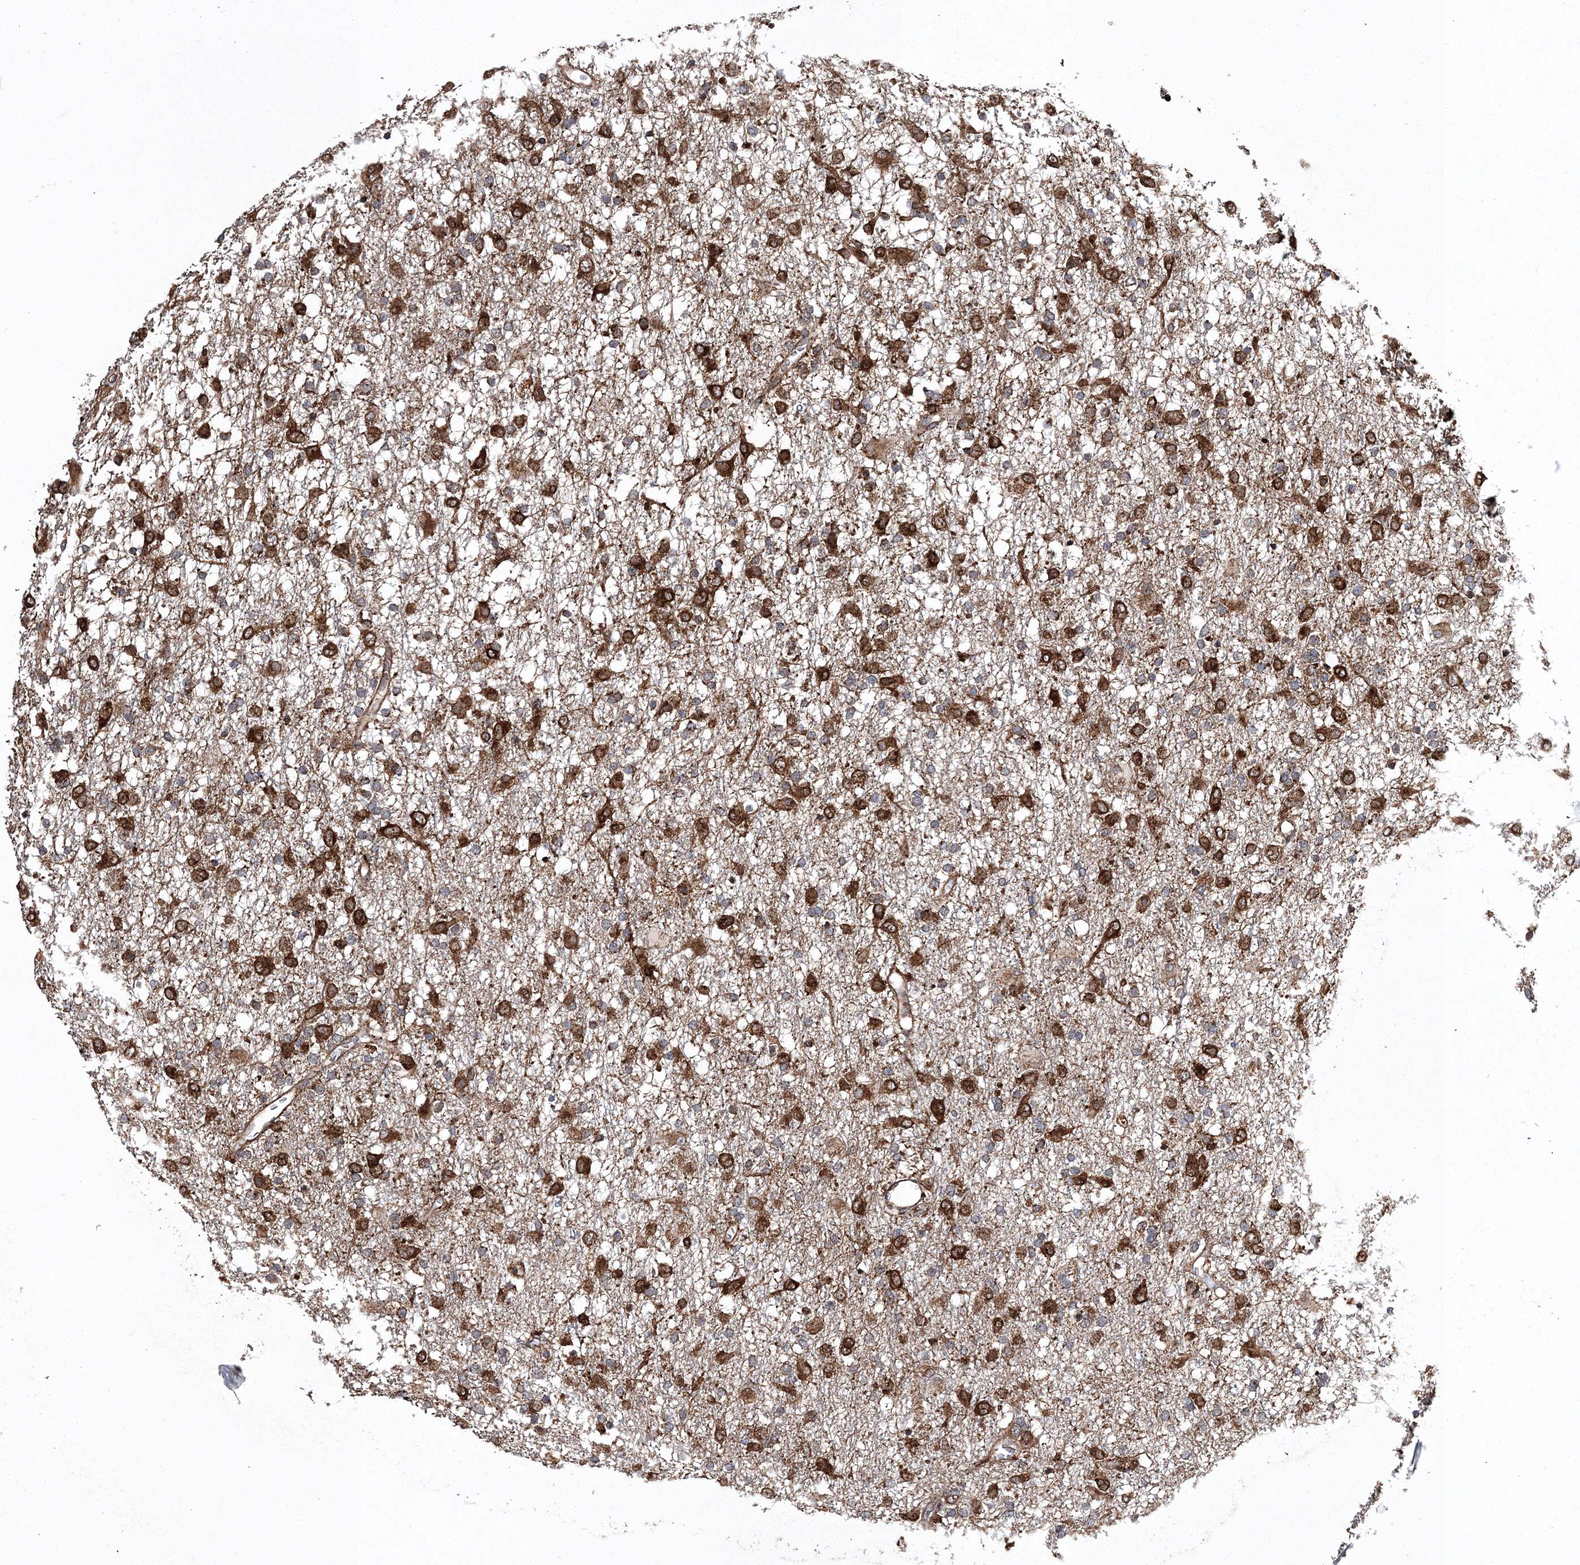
{"staining": {"intensity": "strong", "quantity": ">75%", "location": "cytoplasmic/membranous"}, "tissue": "glioma", "cell_type": "Tumor cells", "image_type": "cancer", "snomed": [{"axis": "morphology", "description": "Glioma, malignant, Low grade"}, {"axis": "topography", "description": "Brain"}], "caption": "An image of glioma stained for a protein shows strong cytoplasmic/membranous brown staining in tumor cells. The protein is shown in brown color, while the nuclei are stained blue.", "gene": "SCRN3", "patient": {"sex": "male", "age": 65}}